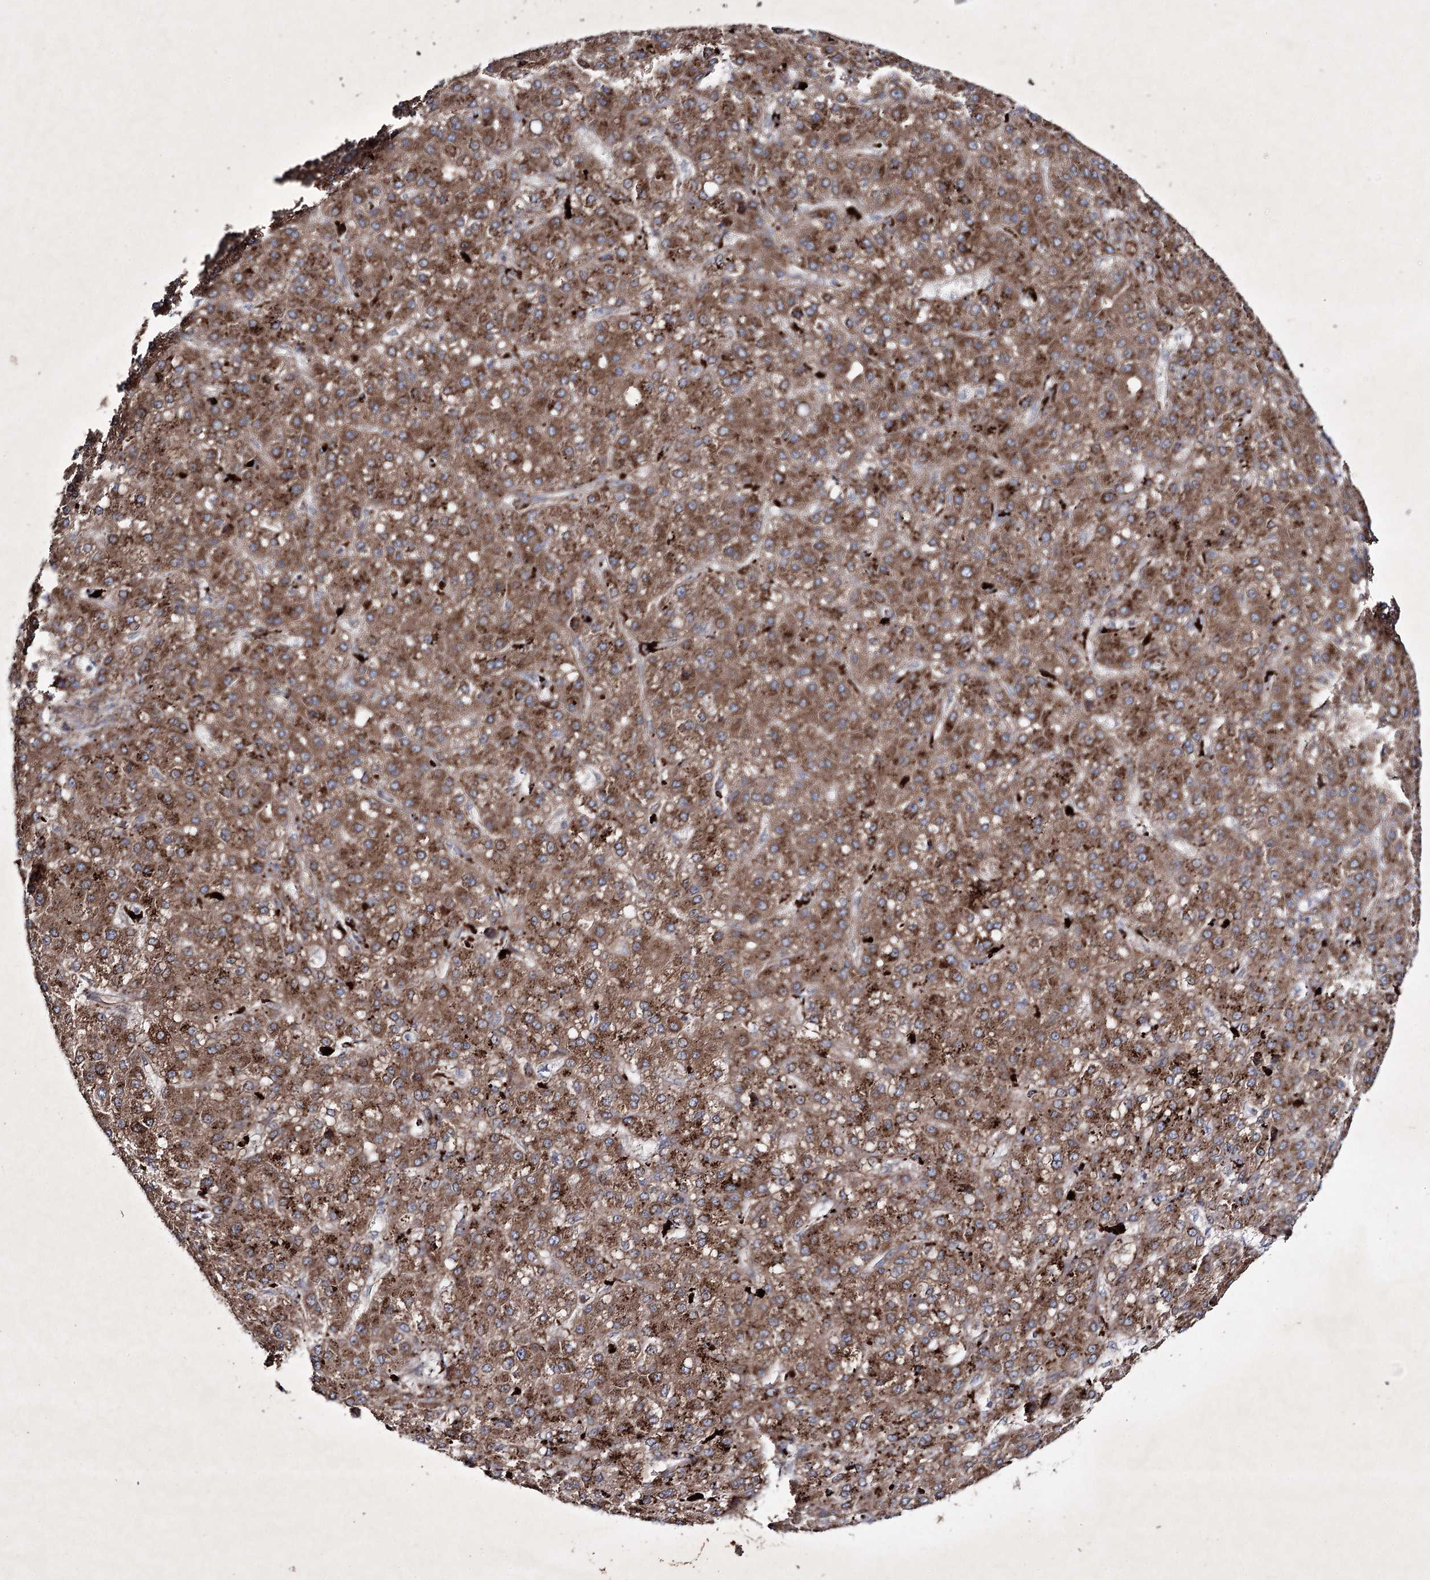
{"staining": {"intensity": "strong", "quantity": ">75%", "location": "cytoplasmic/membranous"}, "tissue": "liver cancer", "cell_type": "Tumor cells", "image_type": "cancer", "snomed": [{"axis": "morphology", "description": "Carcinoma, Hepatocellular, NOS"}, {"axis": "topography", "description": "Liver"}], "caption": "Approximately >75% of tumor cells in liver hepatocellular carcinoma demonstrate strong cytoplasmic/membranous protein expression as visualized by brown immunohistochemical staining.", "gene": "ALG9", "patient": {"sex": "male", "age": 67}}